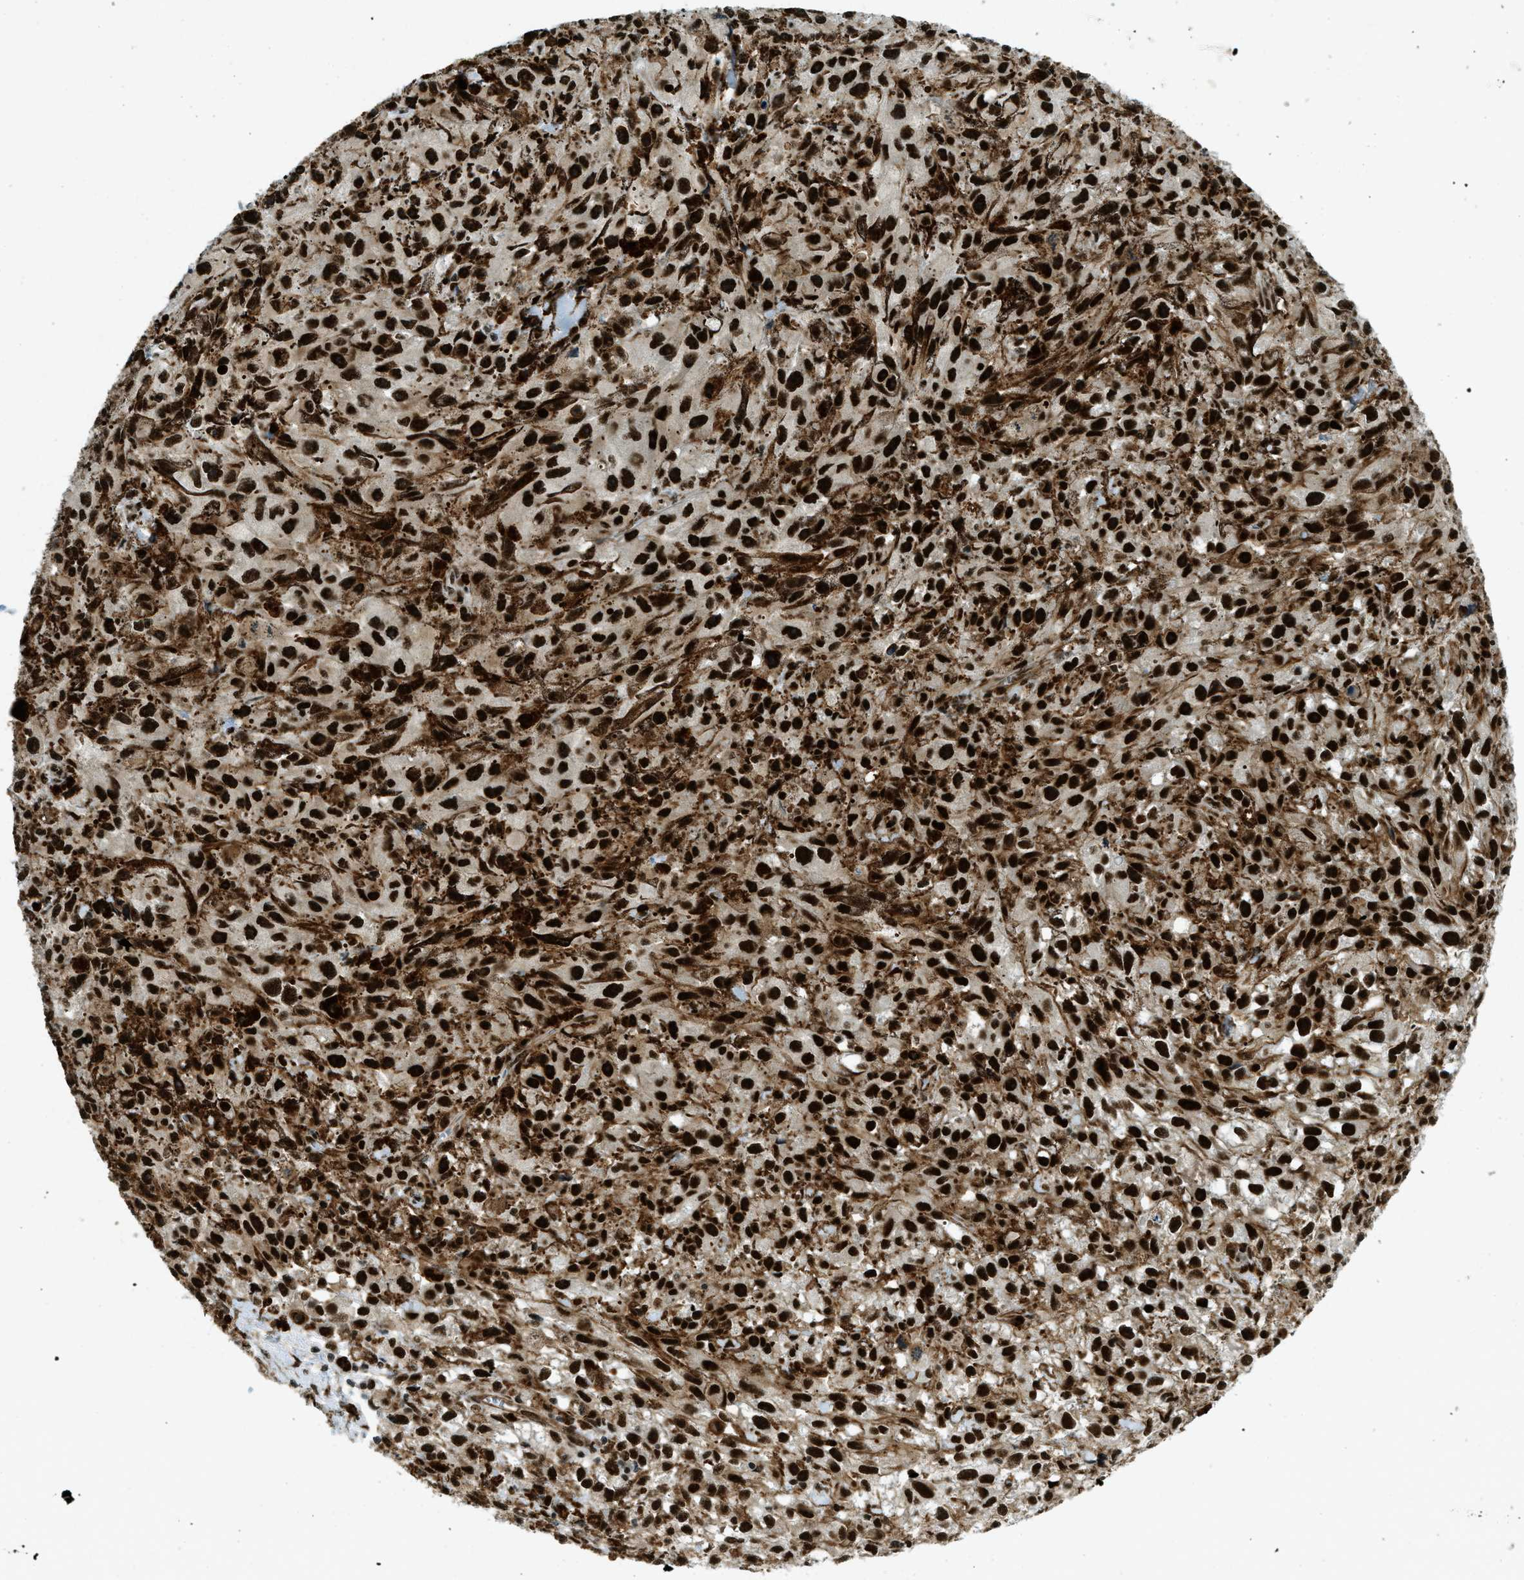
{"staining": {"intensity": "strong", "quantity": ">75%", "location": "nuclear"}, "tissue": "melanoma", "cell_type": "Tumor cells", "image_type": "cancer", "snomed": [{"axis": "morphology", "description": "Malignant melanoma, NOS"}, {"axis": "topography", "description": "Skin"}], "caption": "Immunohistochemistry (IHC) micrograph of neoplastic tissue: human malignant melanoma stained using immunohistochemistry (IHC) displays high levels of strong protein expression localized specifically in the nuclear of tumor cells, appearing as a nuclear brown color.", "gene": "ZFR", "patient": {"sex": "female", "age": 104}}